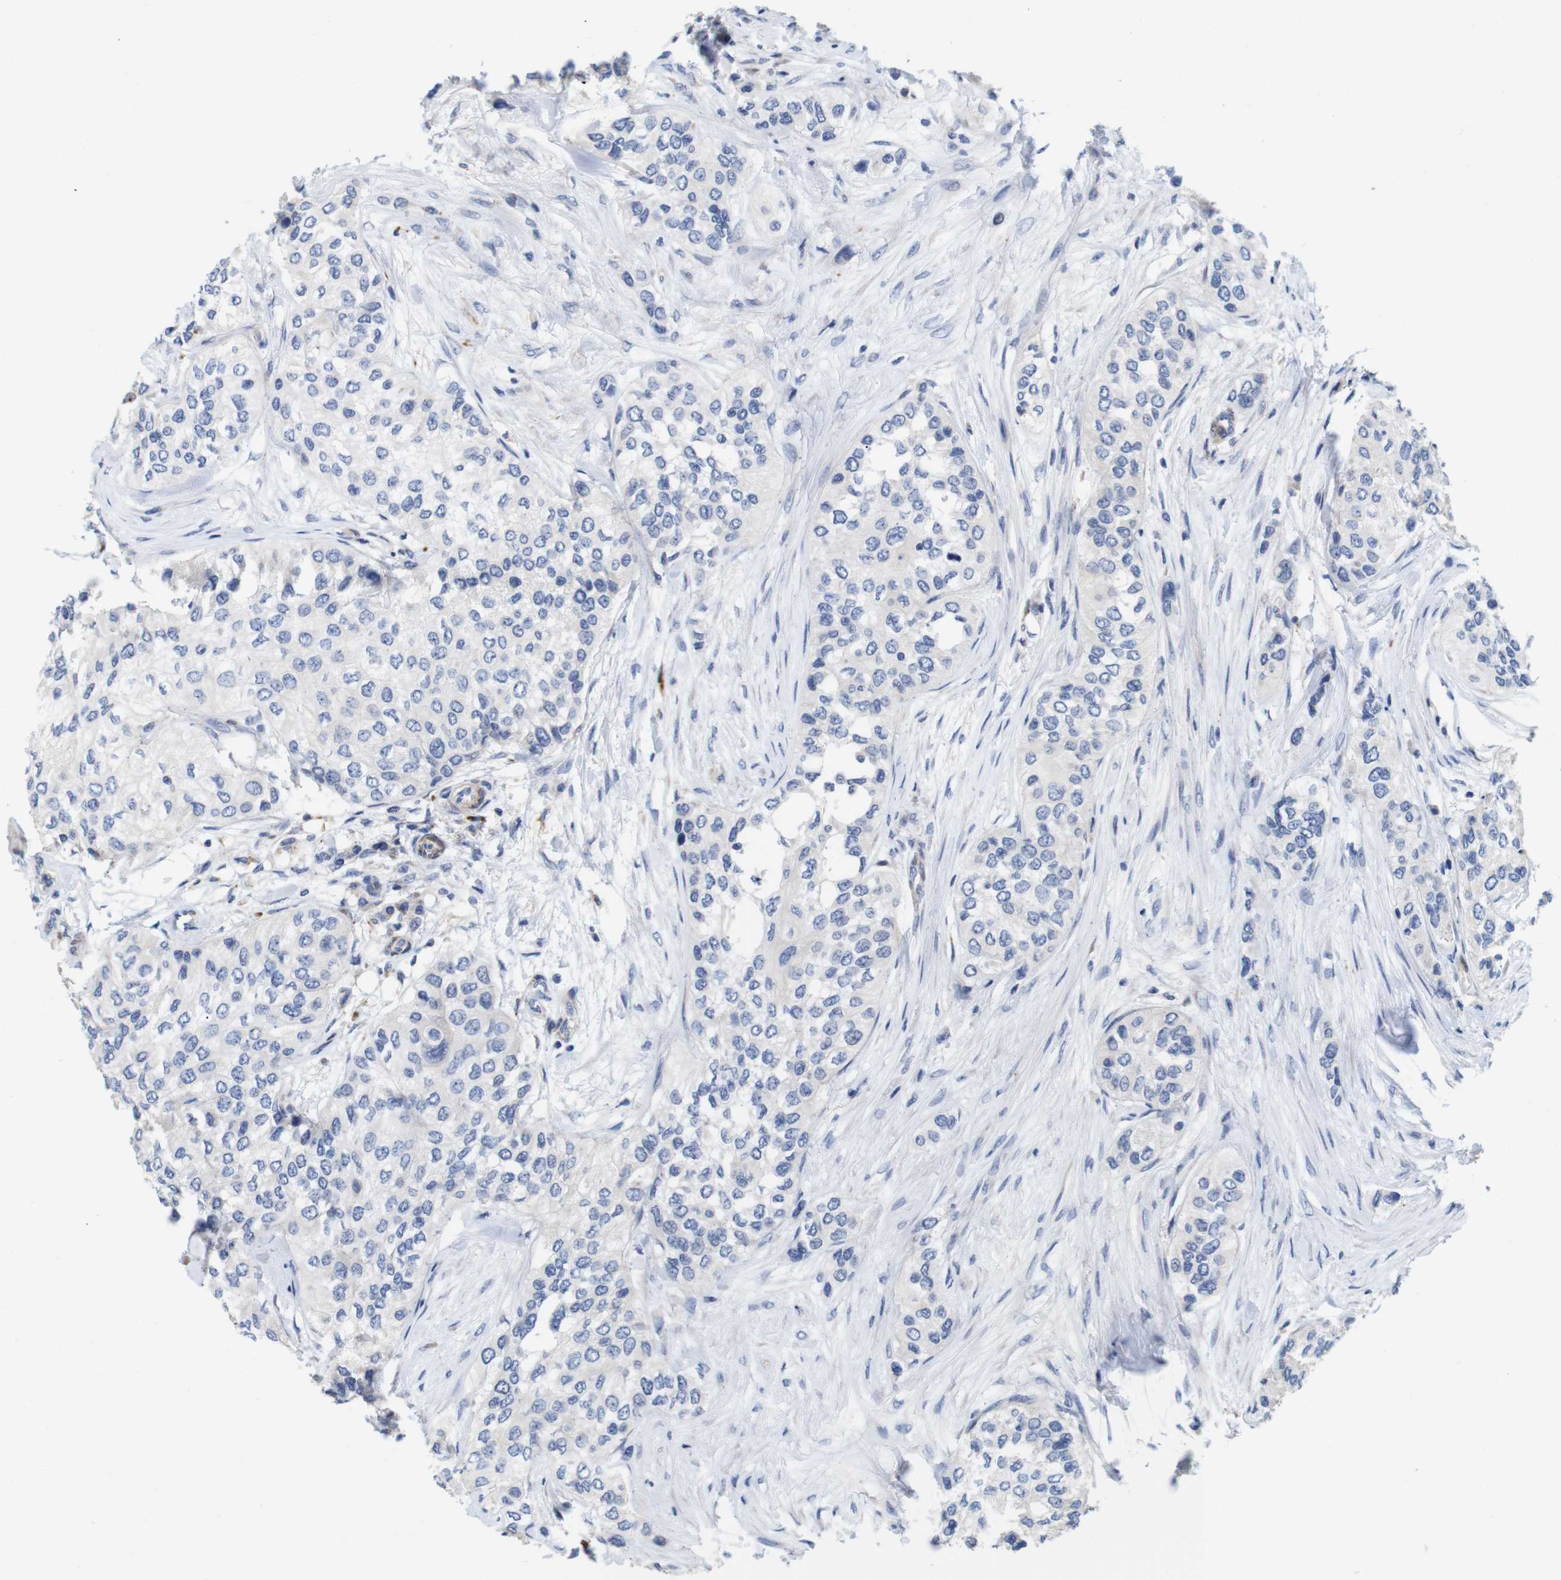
{"staining": {"intensity": "negative", "quantity": "none", "location": "none"}, "tissue": "urothelial cancer", "cell_type": "Tumor cells", "image_type": "cancer", "snomed": [{"axis": "morphology", "description": "Urothelial carcinoma, High grade"}, {"axis": "topography", "description": "Urinary bladder"}], "caption": "DAB immunohistochemical staining of human high-grade urothelial carcinoma reveals no significant expression in tumor cells.", "gene": "SPRY3", "patient": {"sex": "female", "age": 56}}